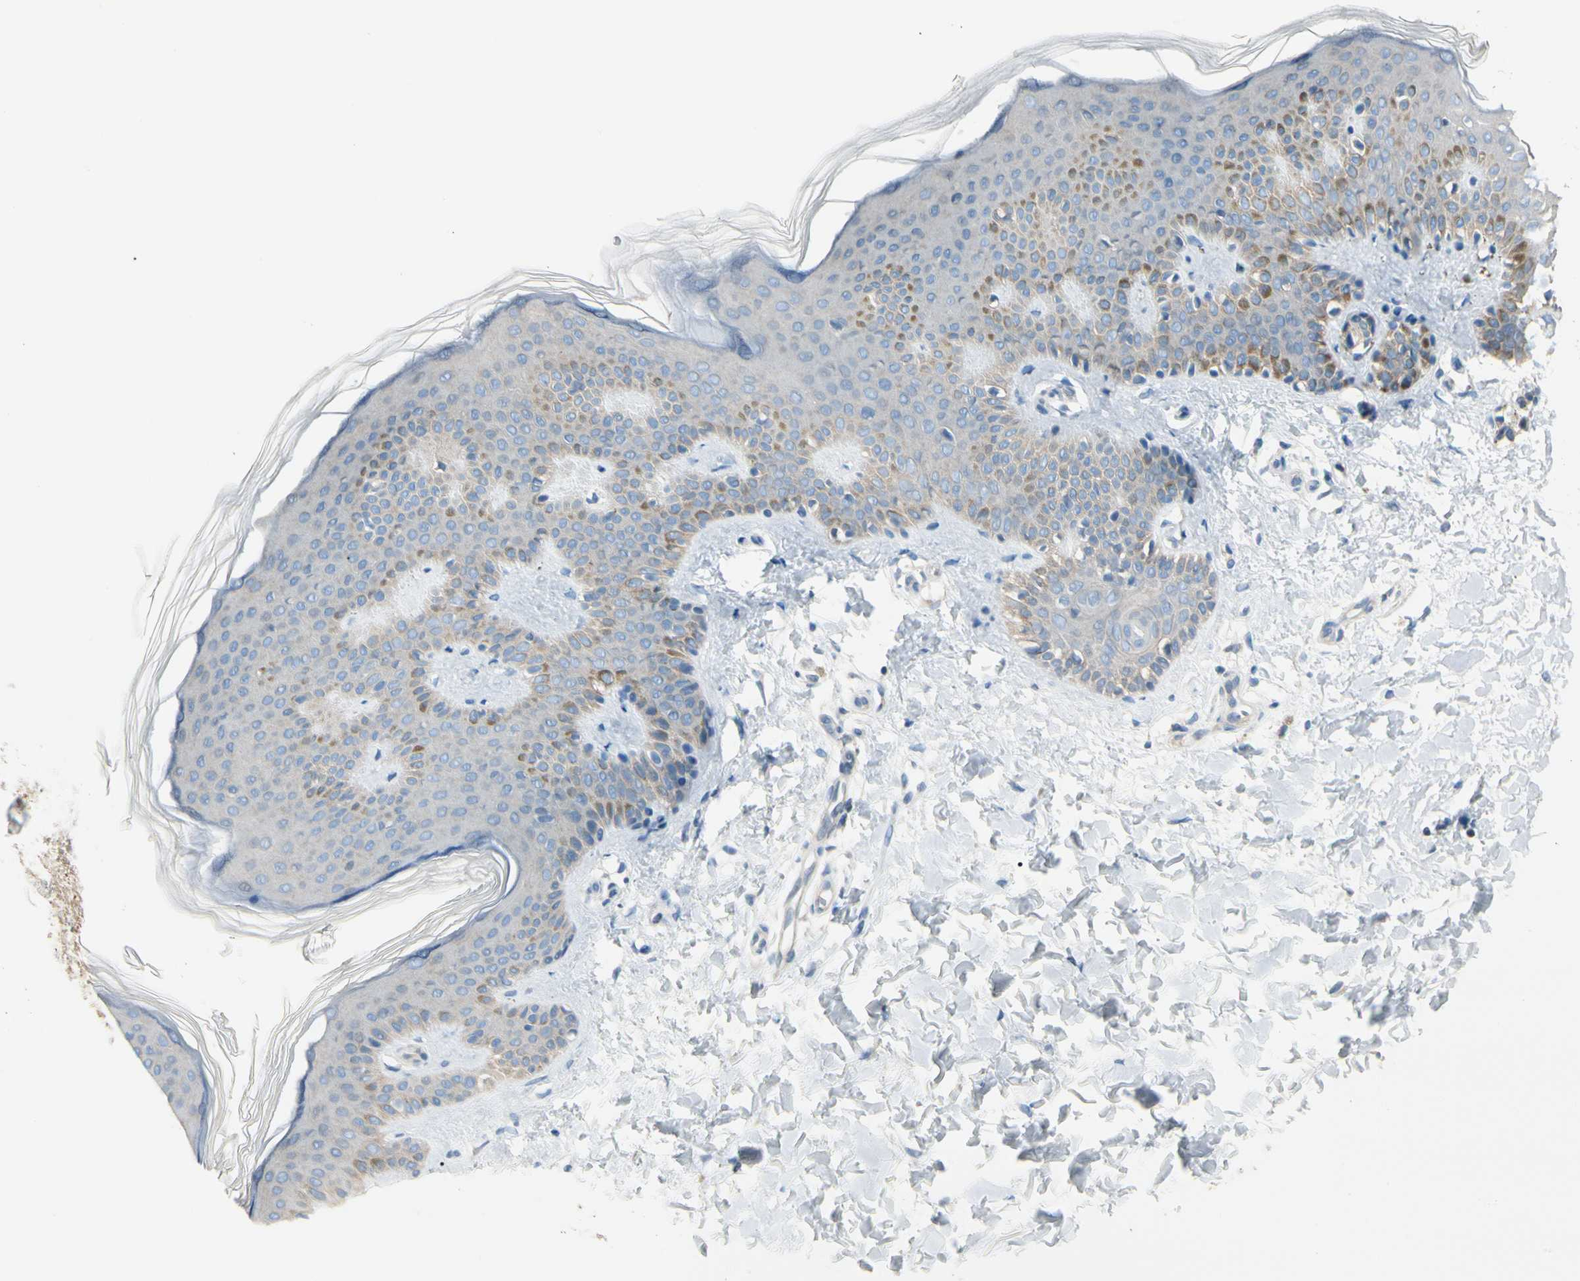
{"staining": {"intensity": "negative", "quantity": "none", "location": "none"}, "tissue": "skin", "cell_type": "Fibroblasts", "image_type": "normal", "snomed": [{"axis": "morphology", "description": "Normal tissue, NOS"}, {"axis": "topography", "description": "Skin"}], "caption": "Immunohistochemical staining of unremarkable skin exhibits no significant positivity in fibroblasts. (Brightfield microscopy of DAB immunohistochemistry (IHC) at high magnification).", "gene": "DUSP12", "patient": {"sex": "male", "age": 16}}